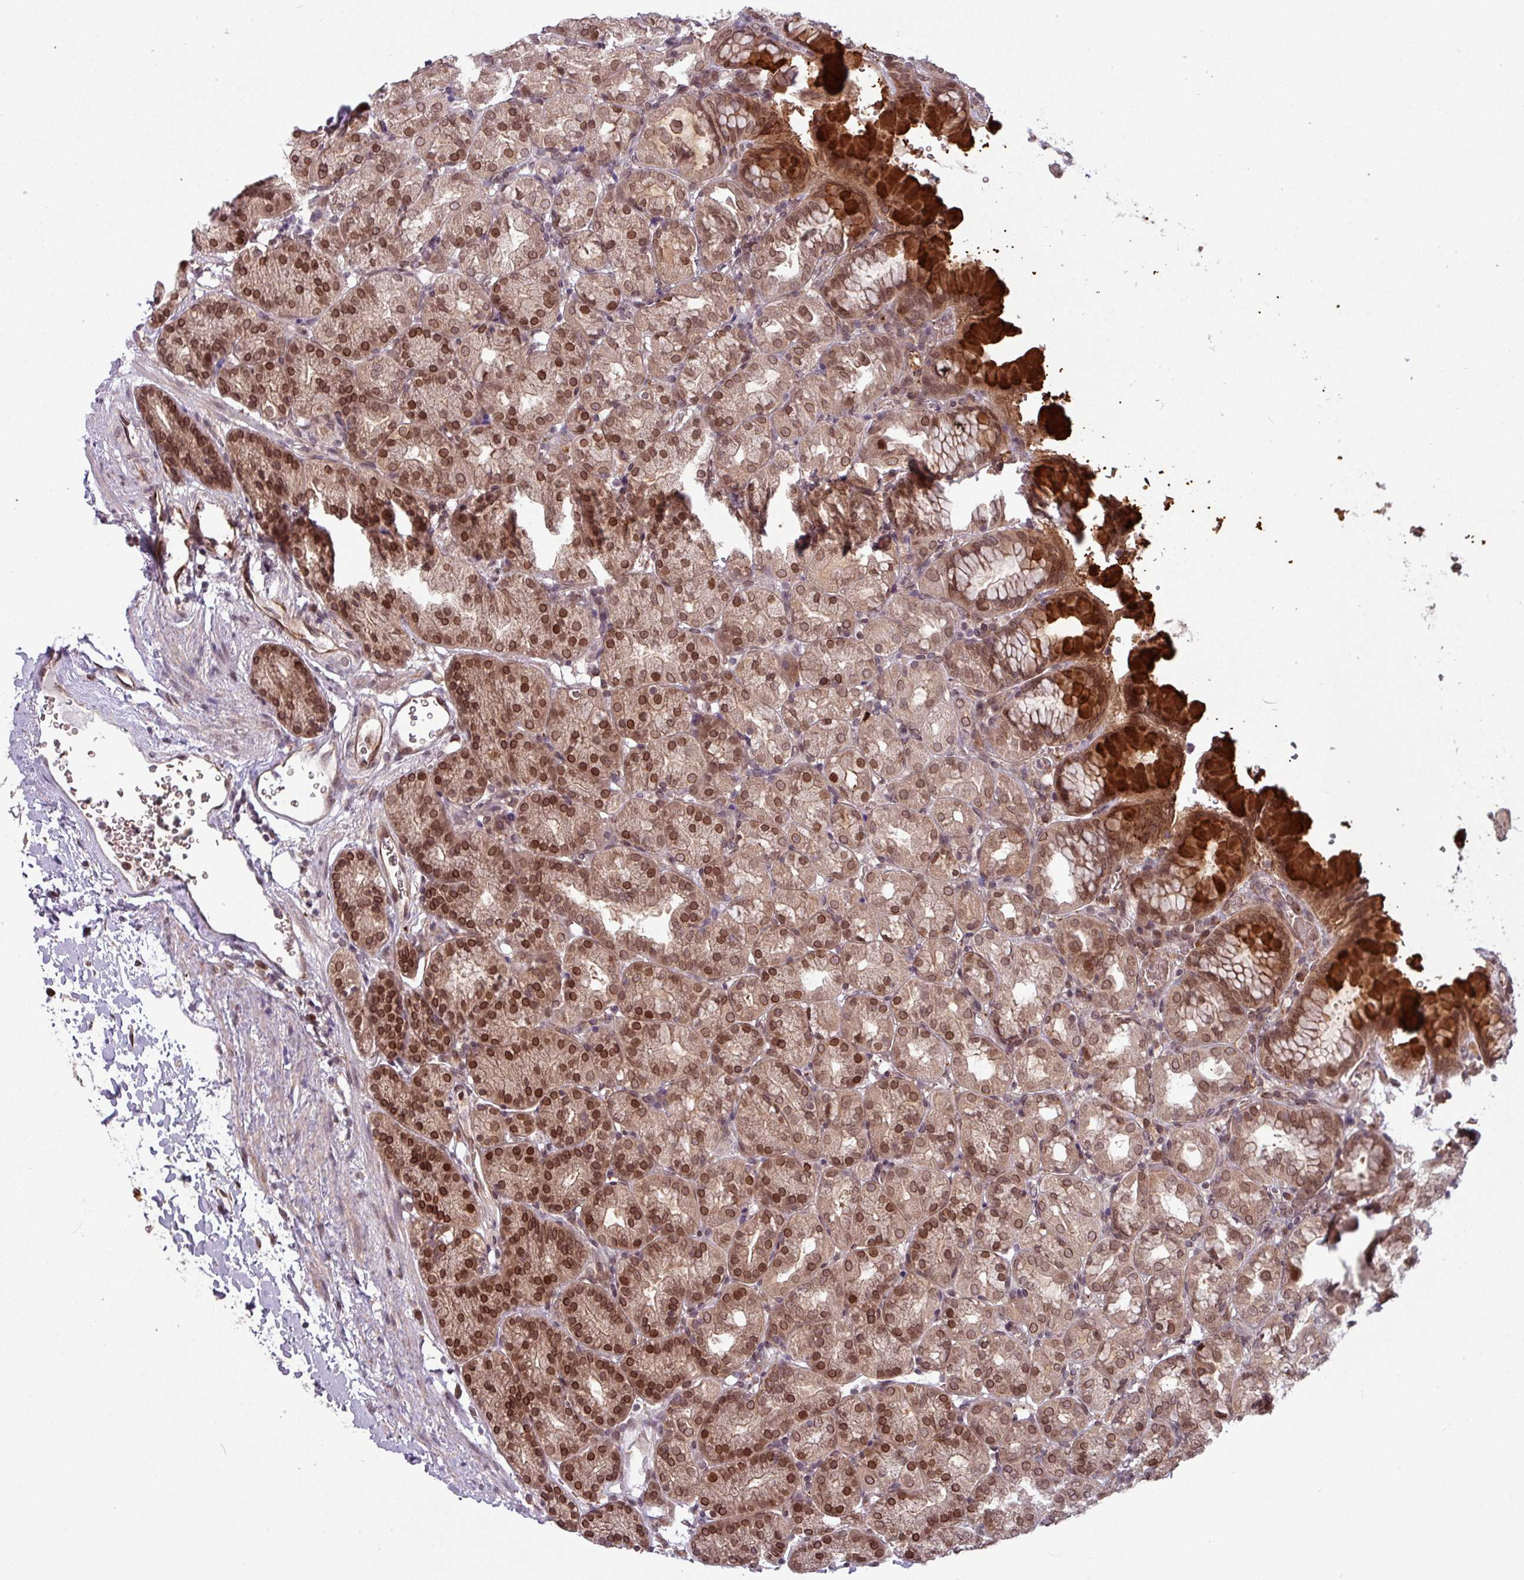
{"staining": {"intensity": "strong", "quantity": ">75%", "location": "cytoplasmic/membranous,nuclear"}, "tissue": "stomach", "cell_type": "Glandular cells", "image_type": "normal", "snomed": [{"axis": "morphology", "description": "Normal tissue, NOS"}, {"axis": "topography", "description": "Stomach, upper"}], "caption": "Immunohistochemical staining of unremarkable stomach demonstrates strong cytoplasmic/membranous,nuclear protein positivity in approximately >75% of glandular cells.", "gene": "RBM4B", "patient": {"sex": "female", "age": 81}}